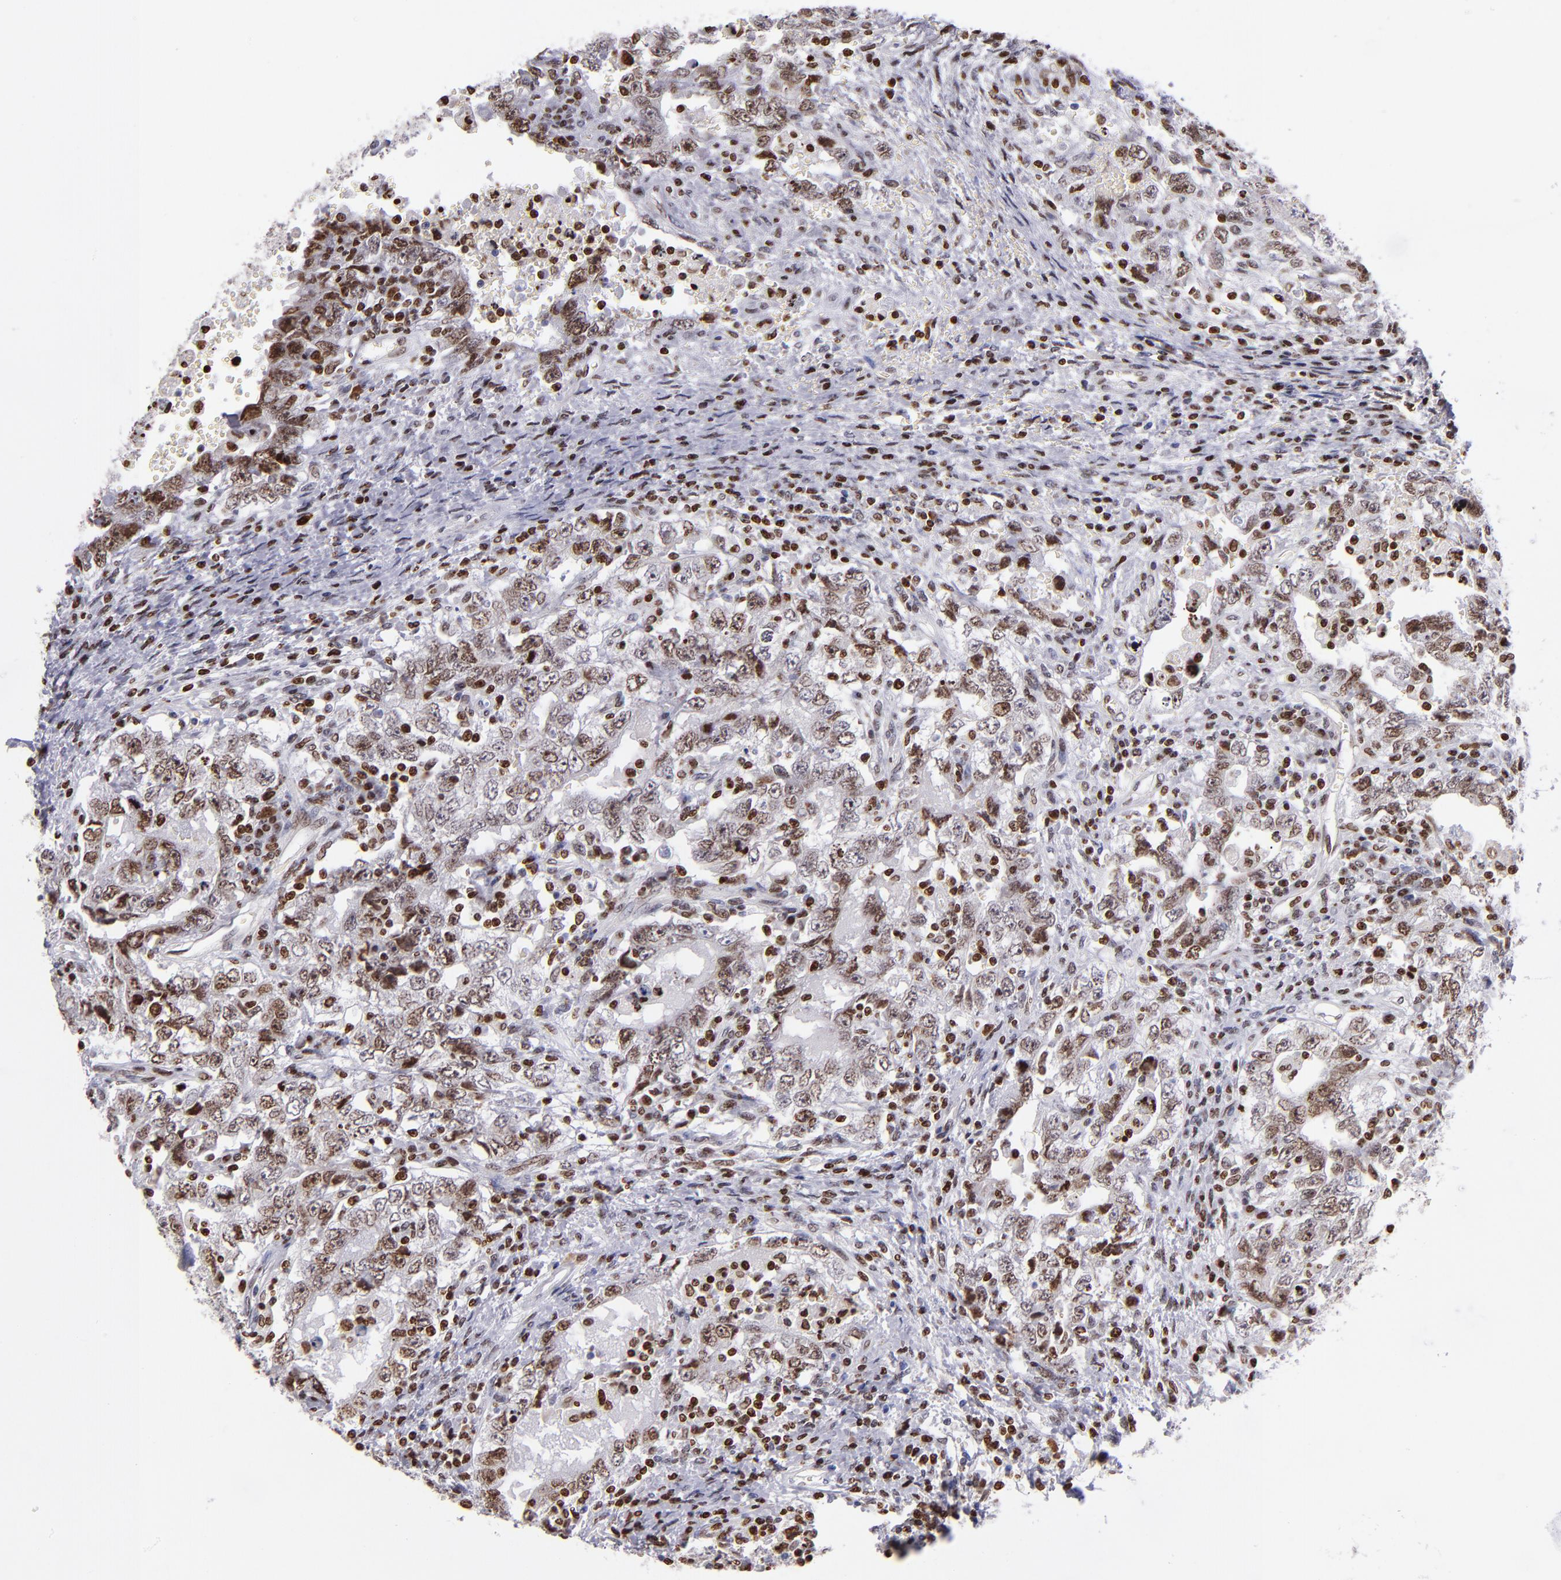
{"staining": {"intensity": "moderate", "quantity": ">75%", "location": "nuclear"}, "tissue": "testis cancer", "cell_type": "Tumor cells", "image_type": "cancer", "snomed": [{"axis": "morphology", "description": "Carcinoma, Embryonal, NOS"}, {"axis": "topography", "description": "Testis"}], "caption": "Tumor cells reveal medium levels of moderate nuclear expression in about >75% of cells in testis cancer (embryonal carcinoma).", "gene": "CDKL5", "patient": {"sex": "male", "age": 26}}